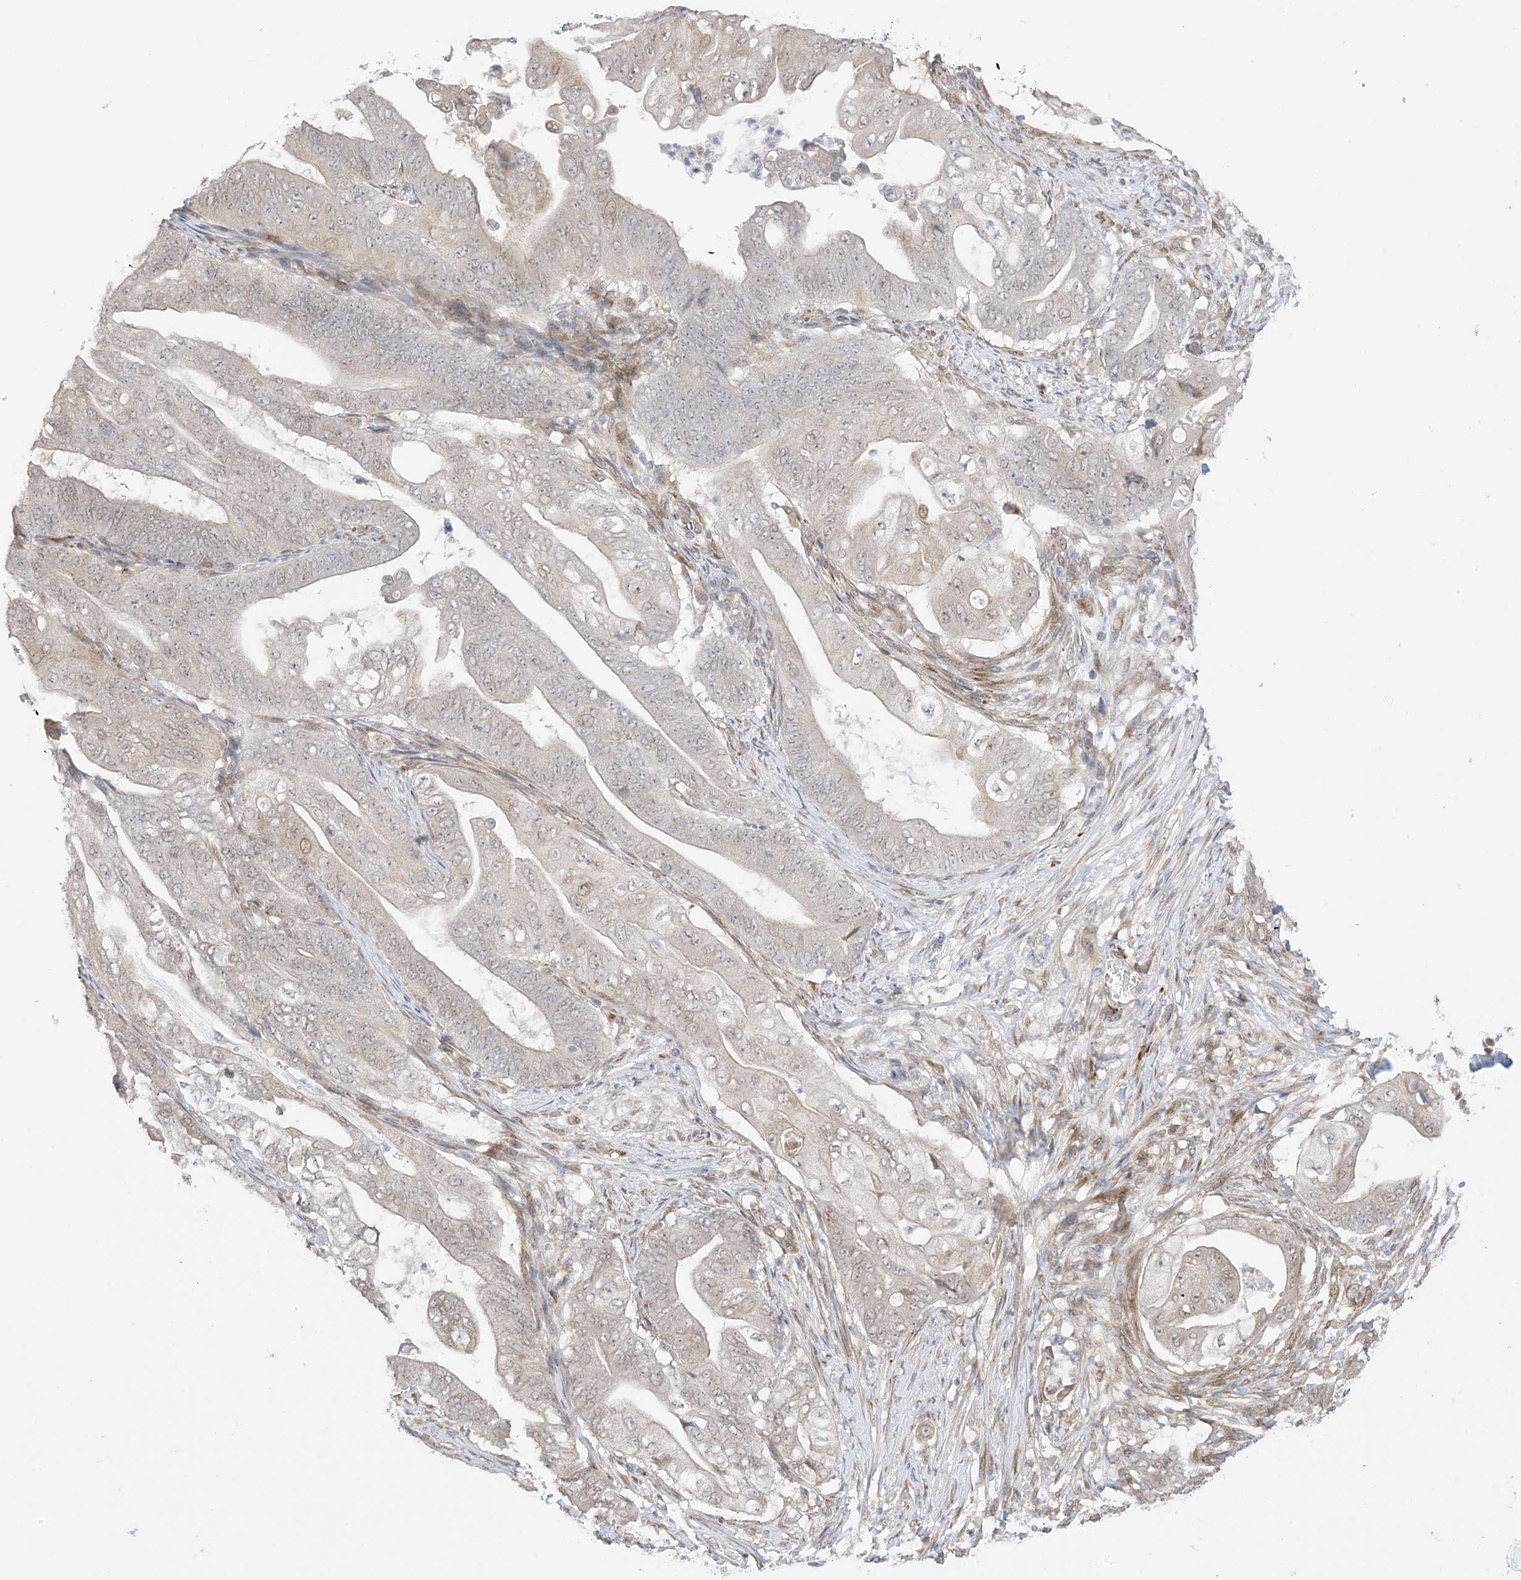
{"staining": {"intensity": "negative", "quantity": "none", "location": "none"}, "tissue": "stomach cancer", "cell_type": "Tumor cells", "image_type": "cancer", "snomed": [{"axis": "morphology", "description": "Adenocarcinoma, NOS"}, {"axis": "topography", "description": "Stomach"}], "caption": "Tumor cells are negative for brown protein staining in stomach cancer.", "gene": "UBE2E2", "patient": {"sex": "female", "age": 73}}